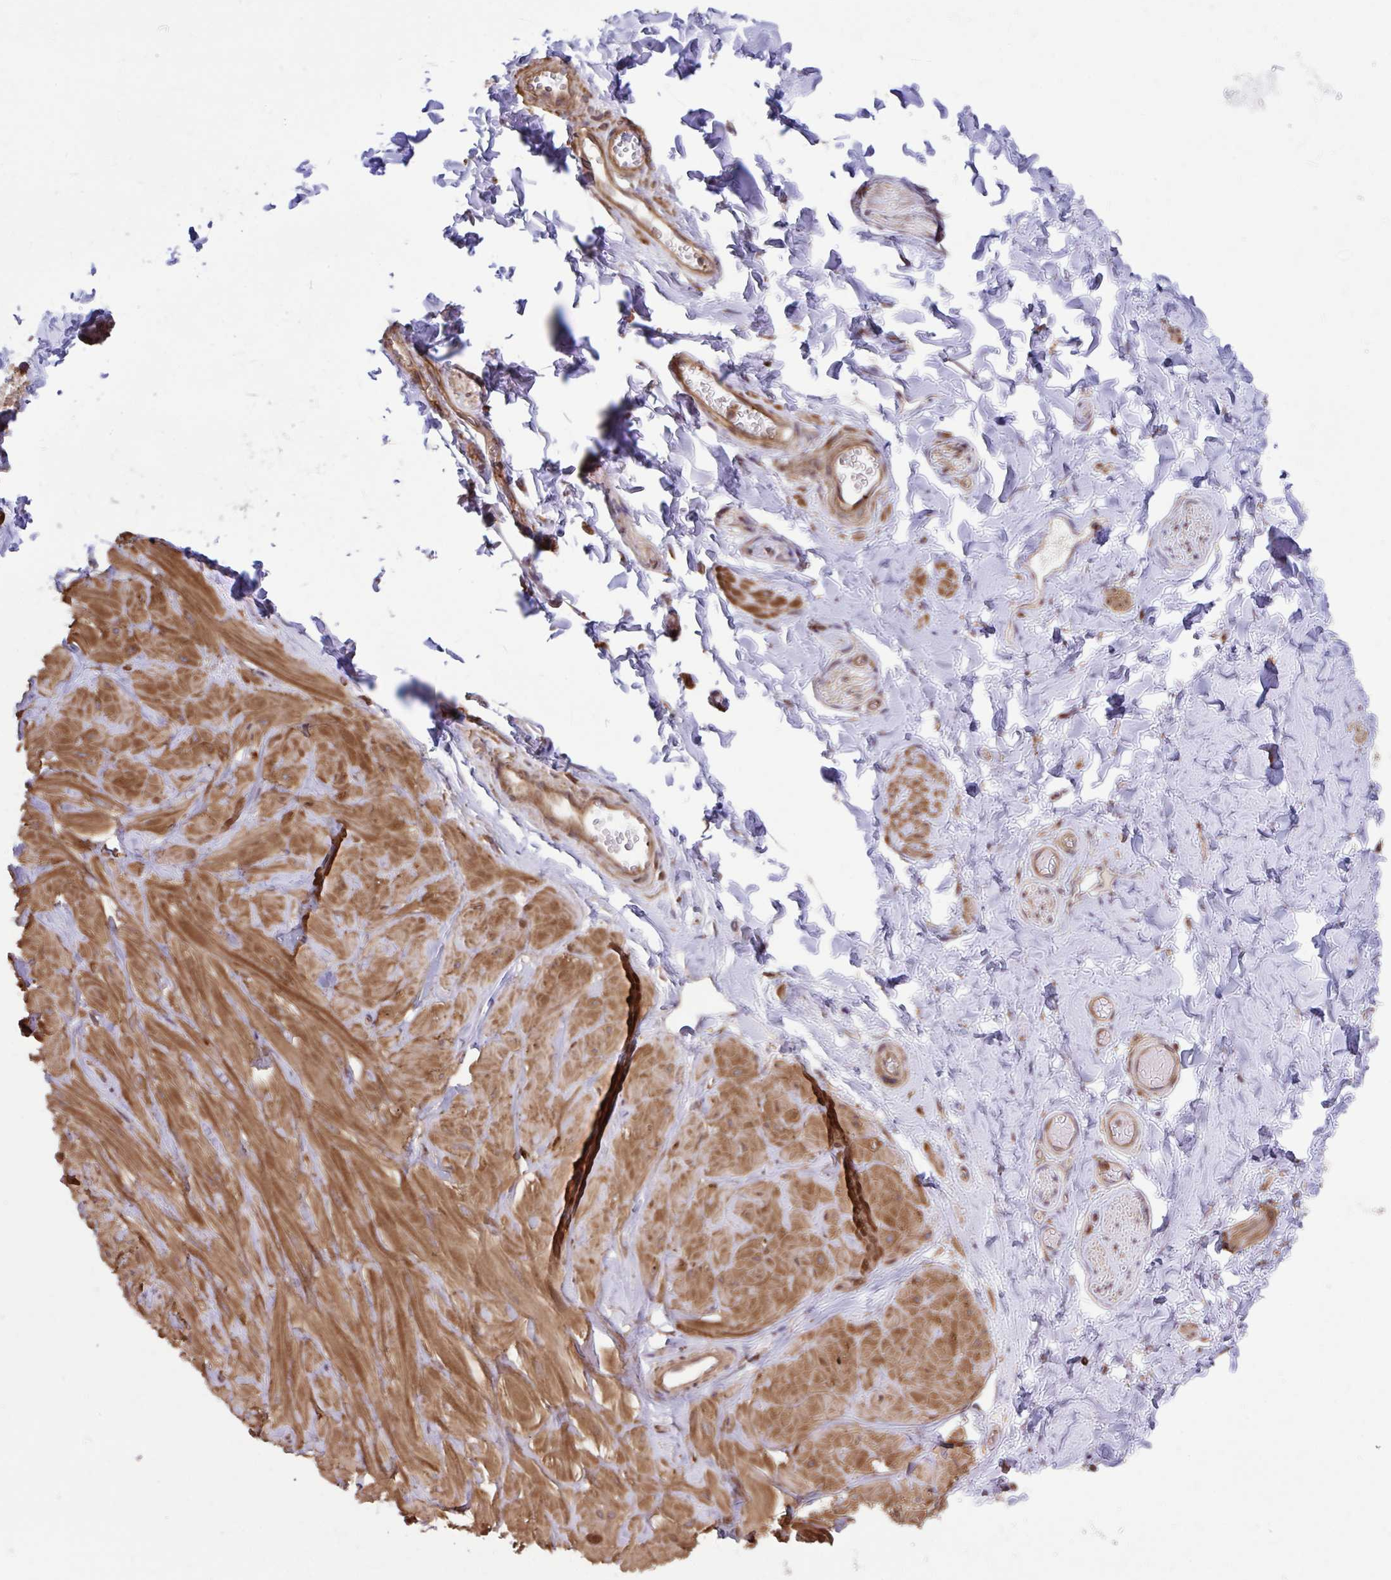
{"staining": {"intensity": "strong", "quantity": "25%-75%", "location": "cytoplasmic/membranous"}, "tissue": "adipose tissue", "cell_type": "Adipocytes", "image_type": "normal", "snomed": [{"axis": "morphology", "description": "Normal tissue, NOS"}, {"axis": "topography", "description": "Soft tissue"}, {"axis": "topography", "description": "Adipose tissue"}, {"axis": "topography", "description": "Vascular tissue"}, {"axis": "topography", "description": "Peripheral nerve tissue"}], "caption": "Adipose tissue stained with IHC shows strong cytoplasmic/membranous positivity in approximately 25%-75% of adipocytes.", "gene": "STIM2", "patient": {"sex": "male", "age": 29}}